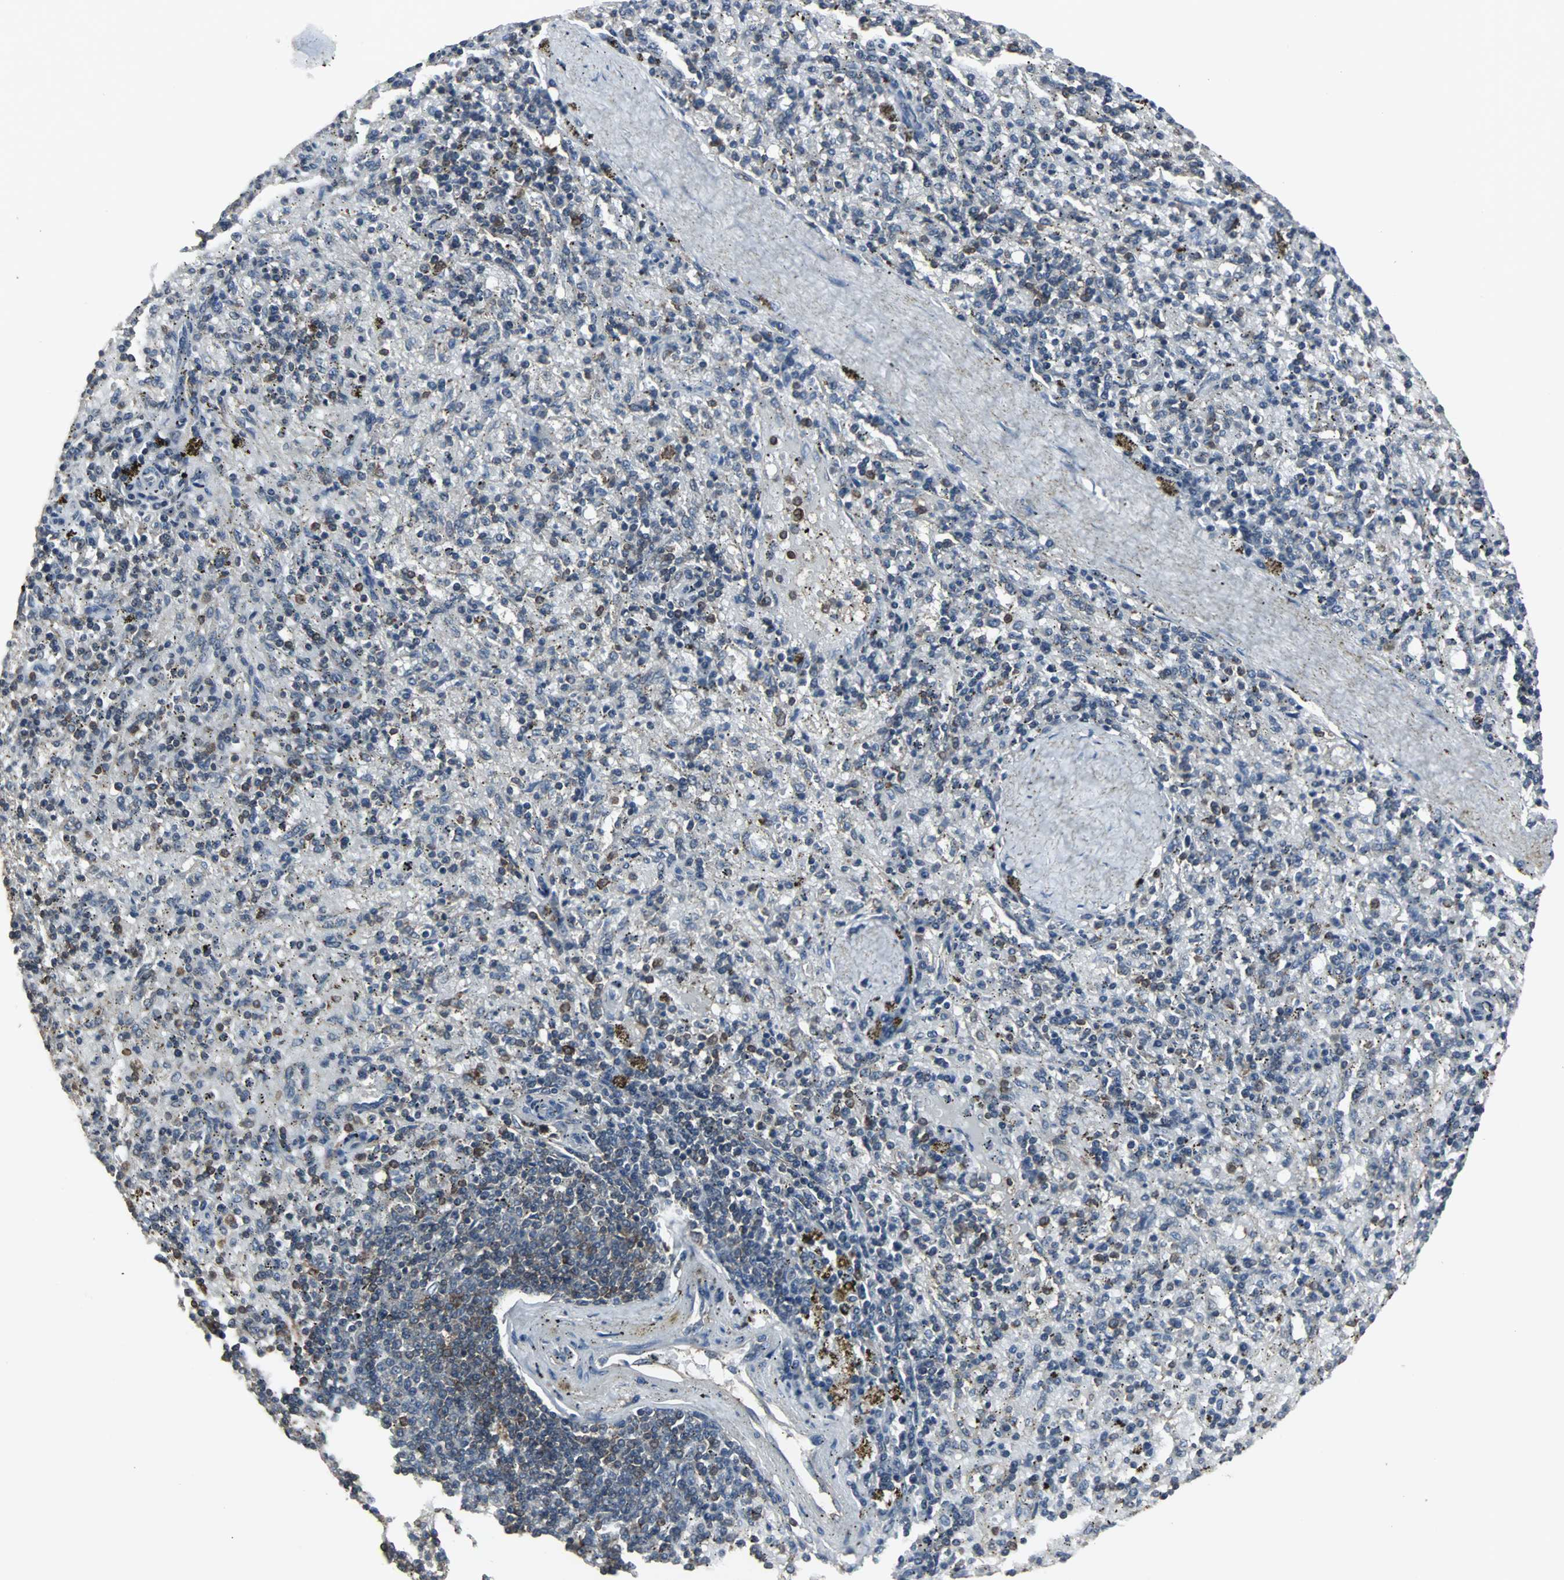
{"staining": {"intensity": "moderate", "quantity": "25%-75%", "location": "cytoplasmic/membranous"}, "tissue": "spleen", "cell_type": "Cells in red pulp", "image_type": "normal", "snomed": [{"axis": "morphology", "description": "Normal tissue, NOS"}, {"axis": "topography", "description": "Spleen"}], "caption": "Protein expression analysis of unremarkable human spleen reveals moderate cytoplasmic/membranous positivity in about 25%-75% of cells in red pulp. Nuclei are stained in blue.", "gene": "LRRFIP1", "patient": {"sex": "female", "age": 43}}